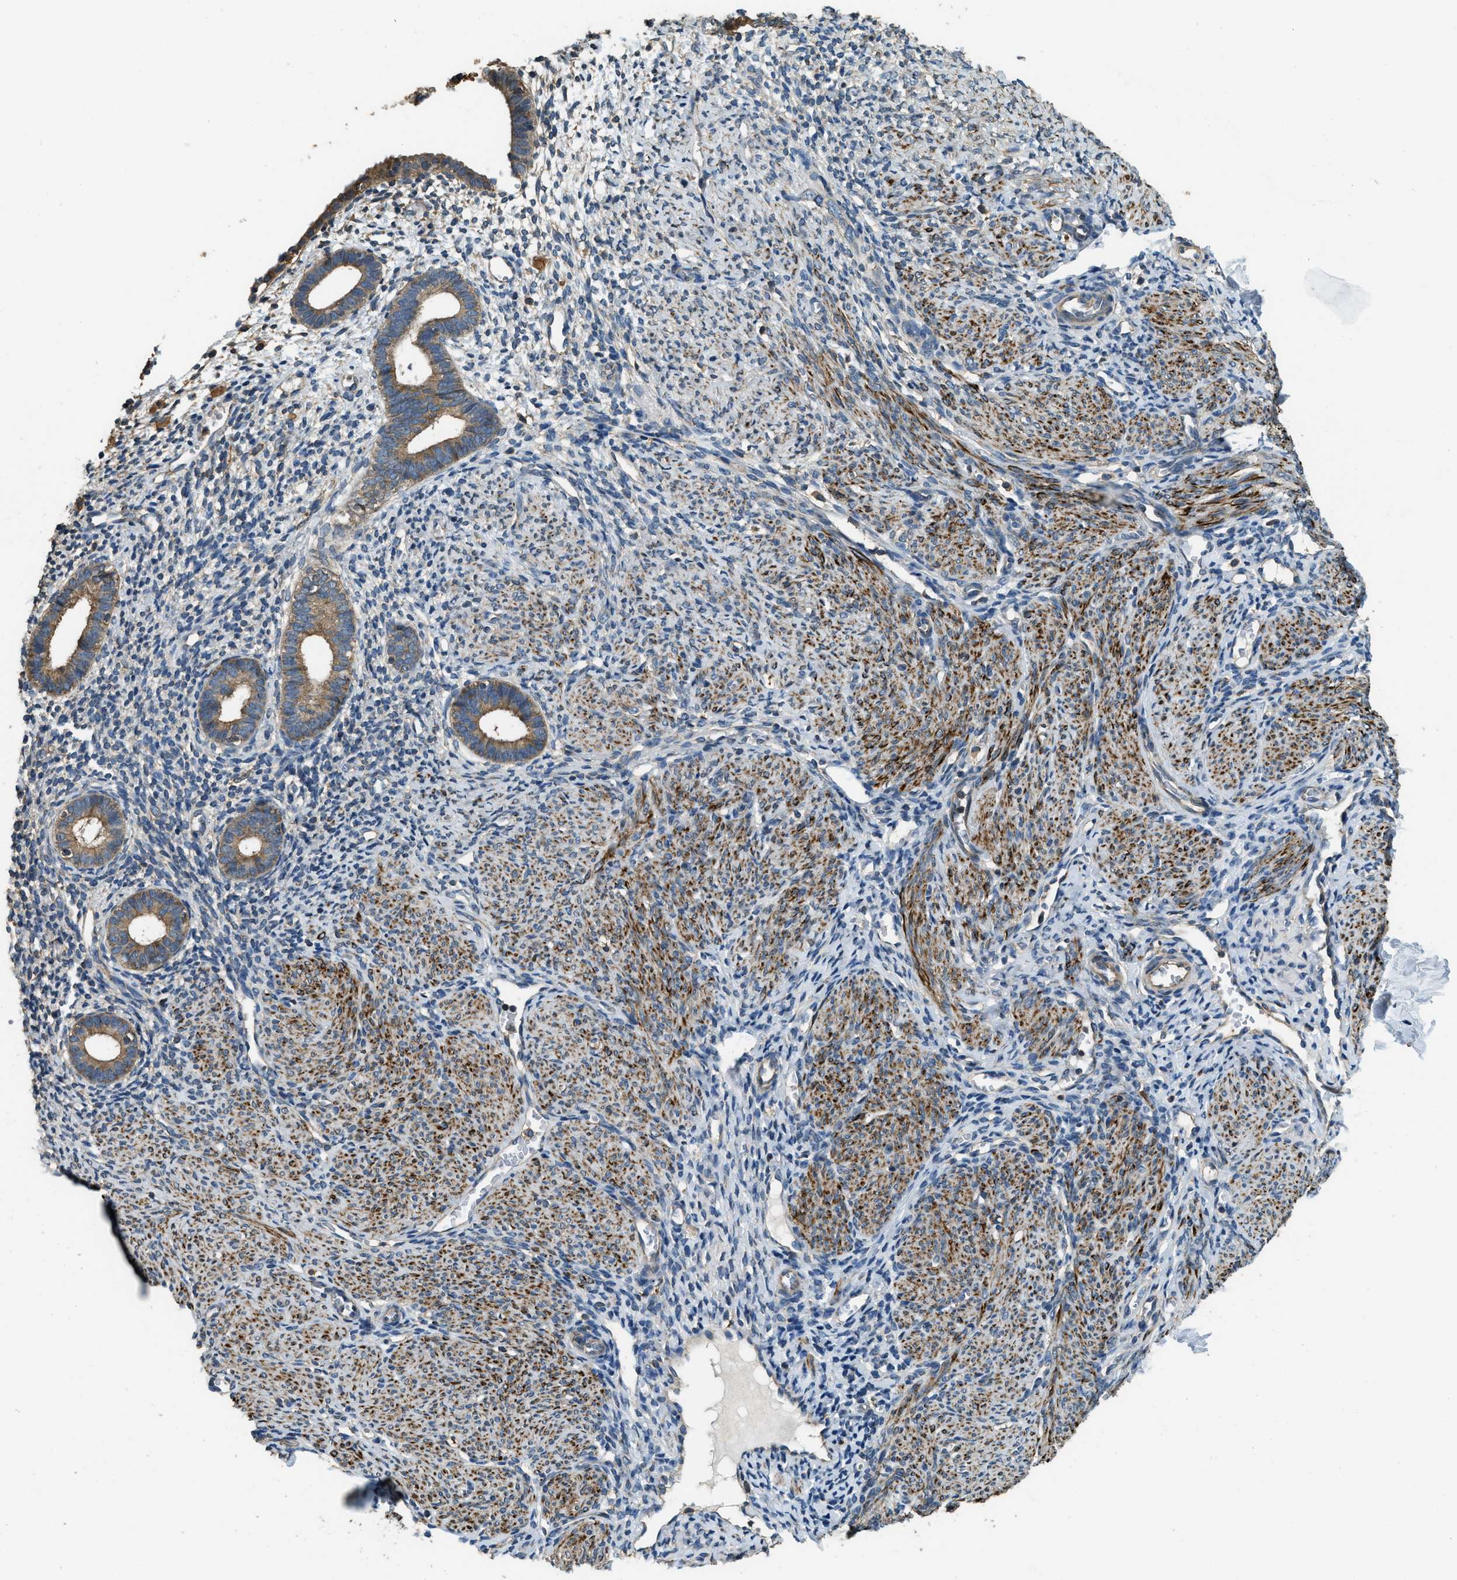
{"staining": {"intensity": "weak", "quantity": "<25%", "location": "cytoplasmic/membranous"}, "tissue": "endometrium", "cell_type": "Cells in endometrial stroma", "image_type": "normal", "snomed": [{"axis": "morphology", "description": "Normal tissue, NOS"}, {"axis": "morphology", "description": "Adenocarcinoma, NOS"}, {"axis": "topography", "description": "Endometrium"}], "caption": "IHC photomicrograph of unremarkable endometrium stained for a protein (brown), which shows no staining in cells in endometrial stroma. (Immunohistochemistry (ihc), brightfield microscopy, high magnification).", "gene": "ERGIC1", "patient": {"sex": "female", "age": 57}}